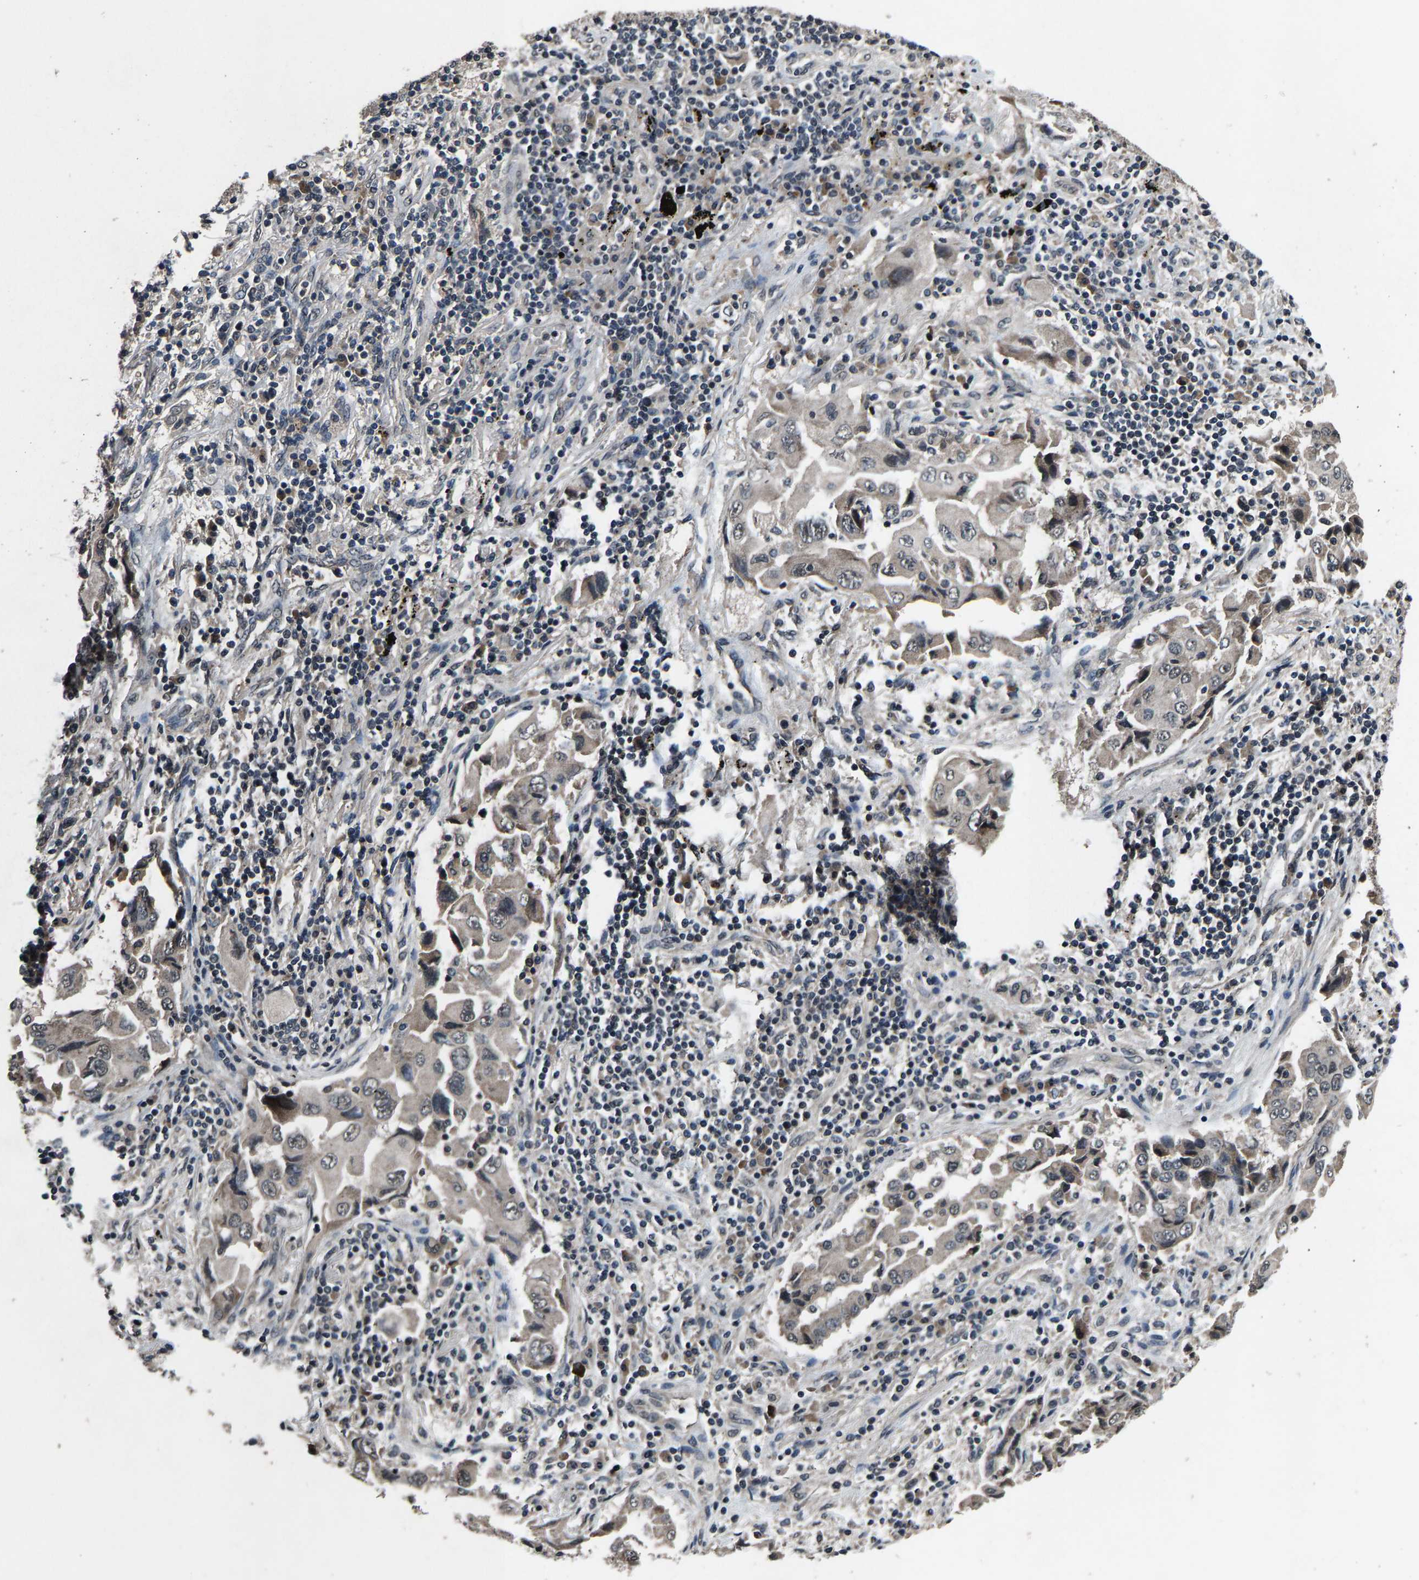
{"staining": {"intensity": "weak", "quantity": "<25%", "location": "cytoplasmic/membranous"}, "tissue": "lung cancer", "cell_type": "Tumor cells", "image_type": "cancer", "snomed": [{"axis": "morphology", "description": "Adenocarcinoma, NOS"}, {"axis": "topography", "description": "Lung"}], "caption": "IHC of human lung adenocarcinoma demonstrates no staining in tumor cells.", "gene": "HUWE1", "patient": {"sex": "female", "age": 65}}